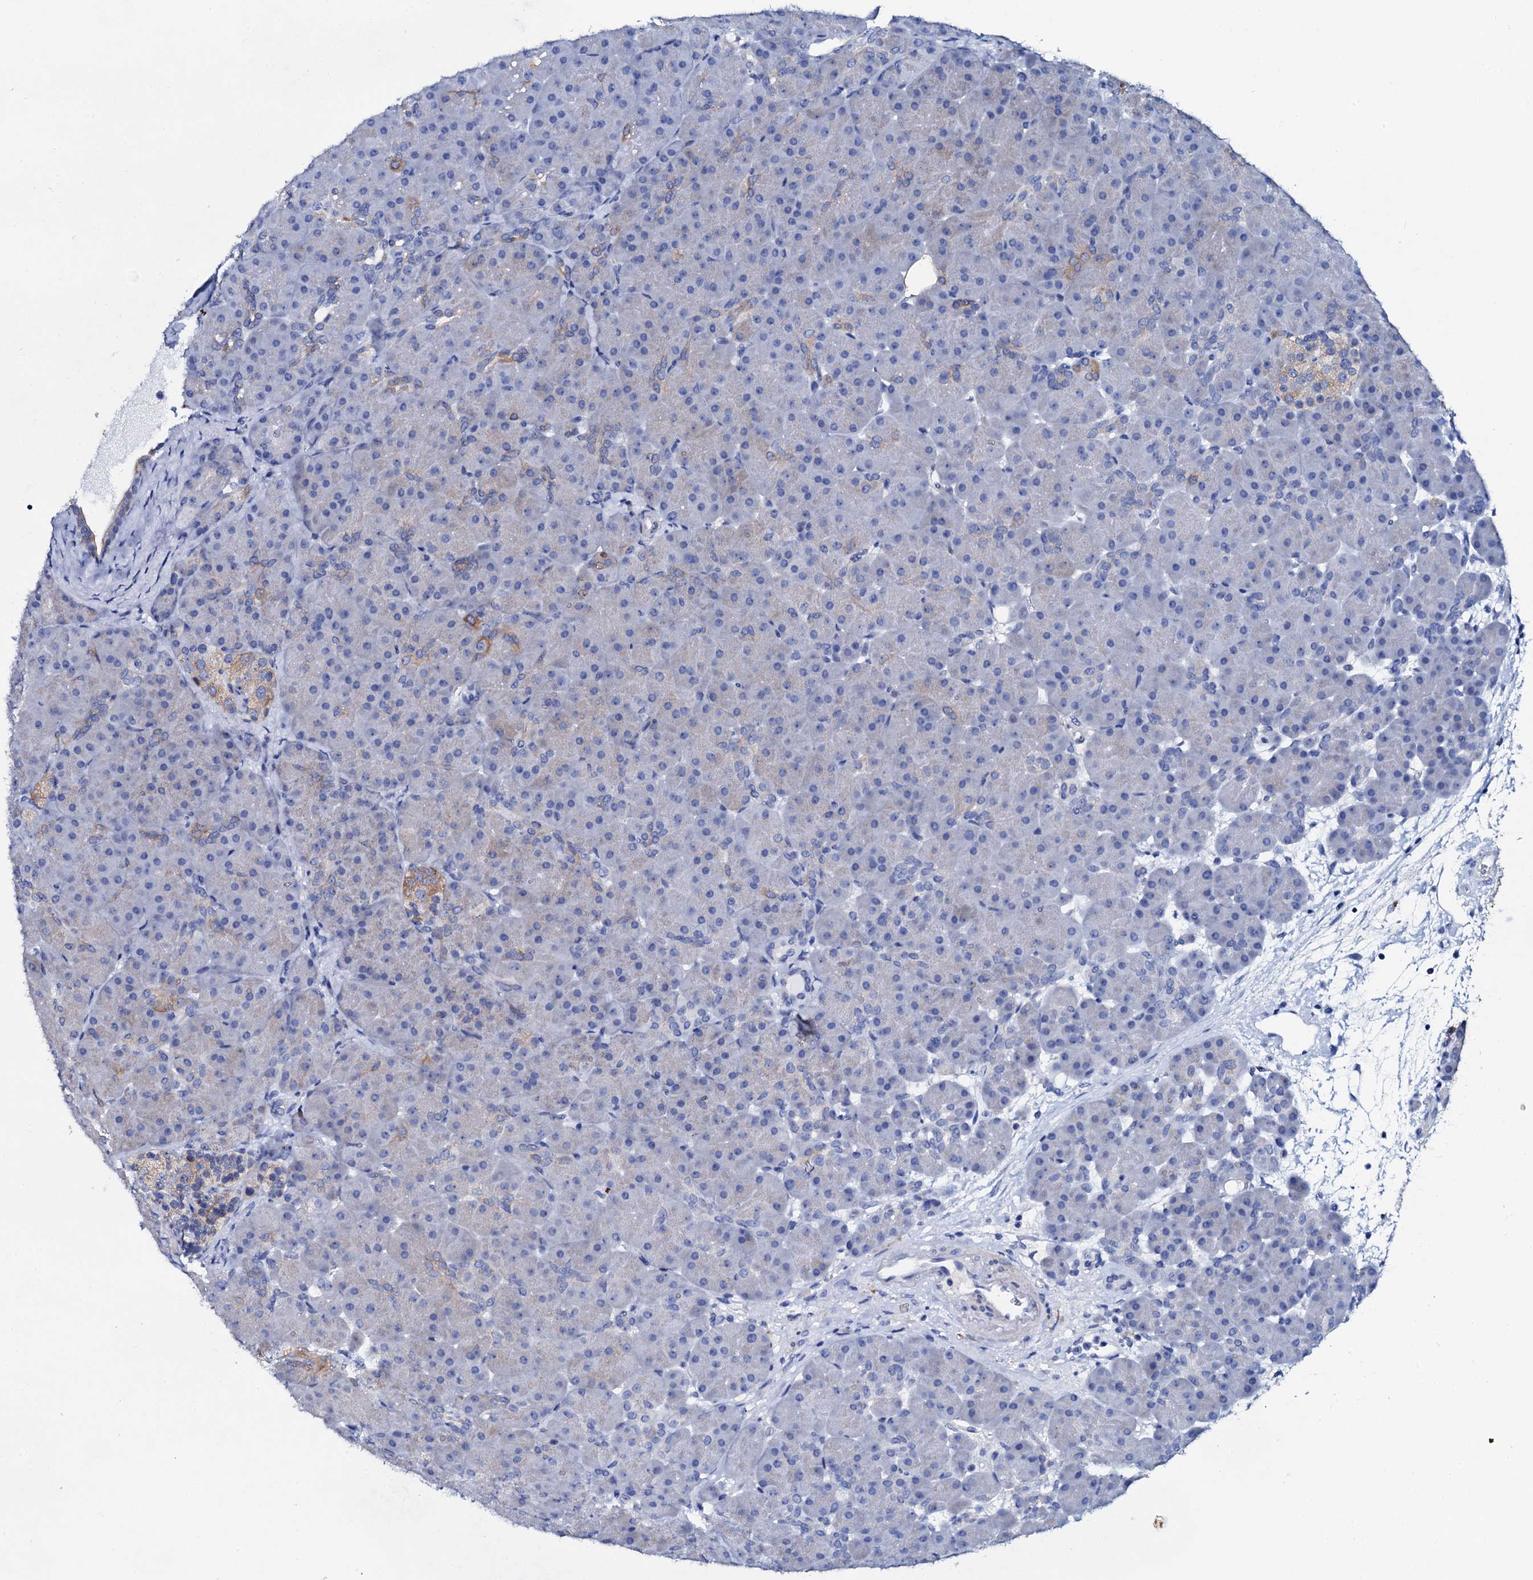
{"staining": {"intensity": "moderate", "quantity": "<25%", "location": "cytoplasmic/membranous"}, "tissue": "pancreas", "cell_type": "Exocrine glandular cells", "image_type": "normal", "snomed": [{"axis": "morphology", "description": "Normal tissue, NOS"}, {"axis": "topography", "description": "Pancreas"}], "caption": "High-magnification brightfield microscopy of unremarkable pancreas stained with DAB (brown) and counterstained with hematoxylin (blue). exocrine glandular cells exhibit moderate cytoplasmic/membranous positivity is present in approximately<25% of cells.", "gene": "GLB1L3", "patient": {"sex": "male", "age": 66}}